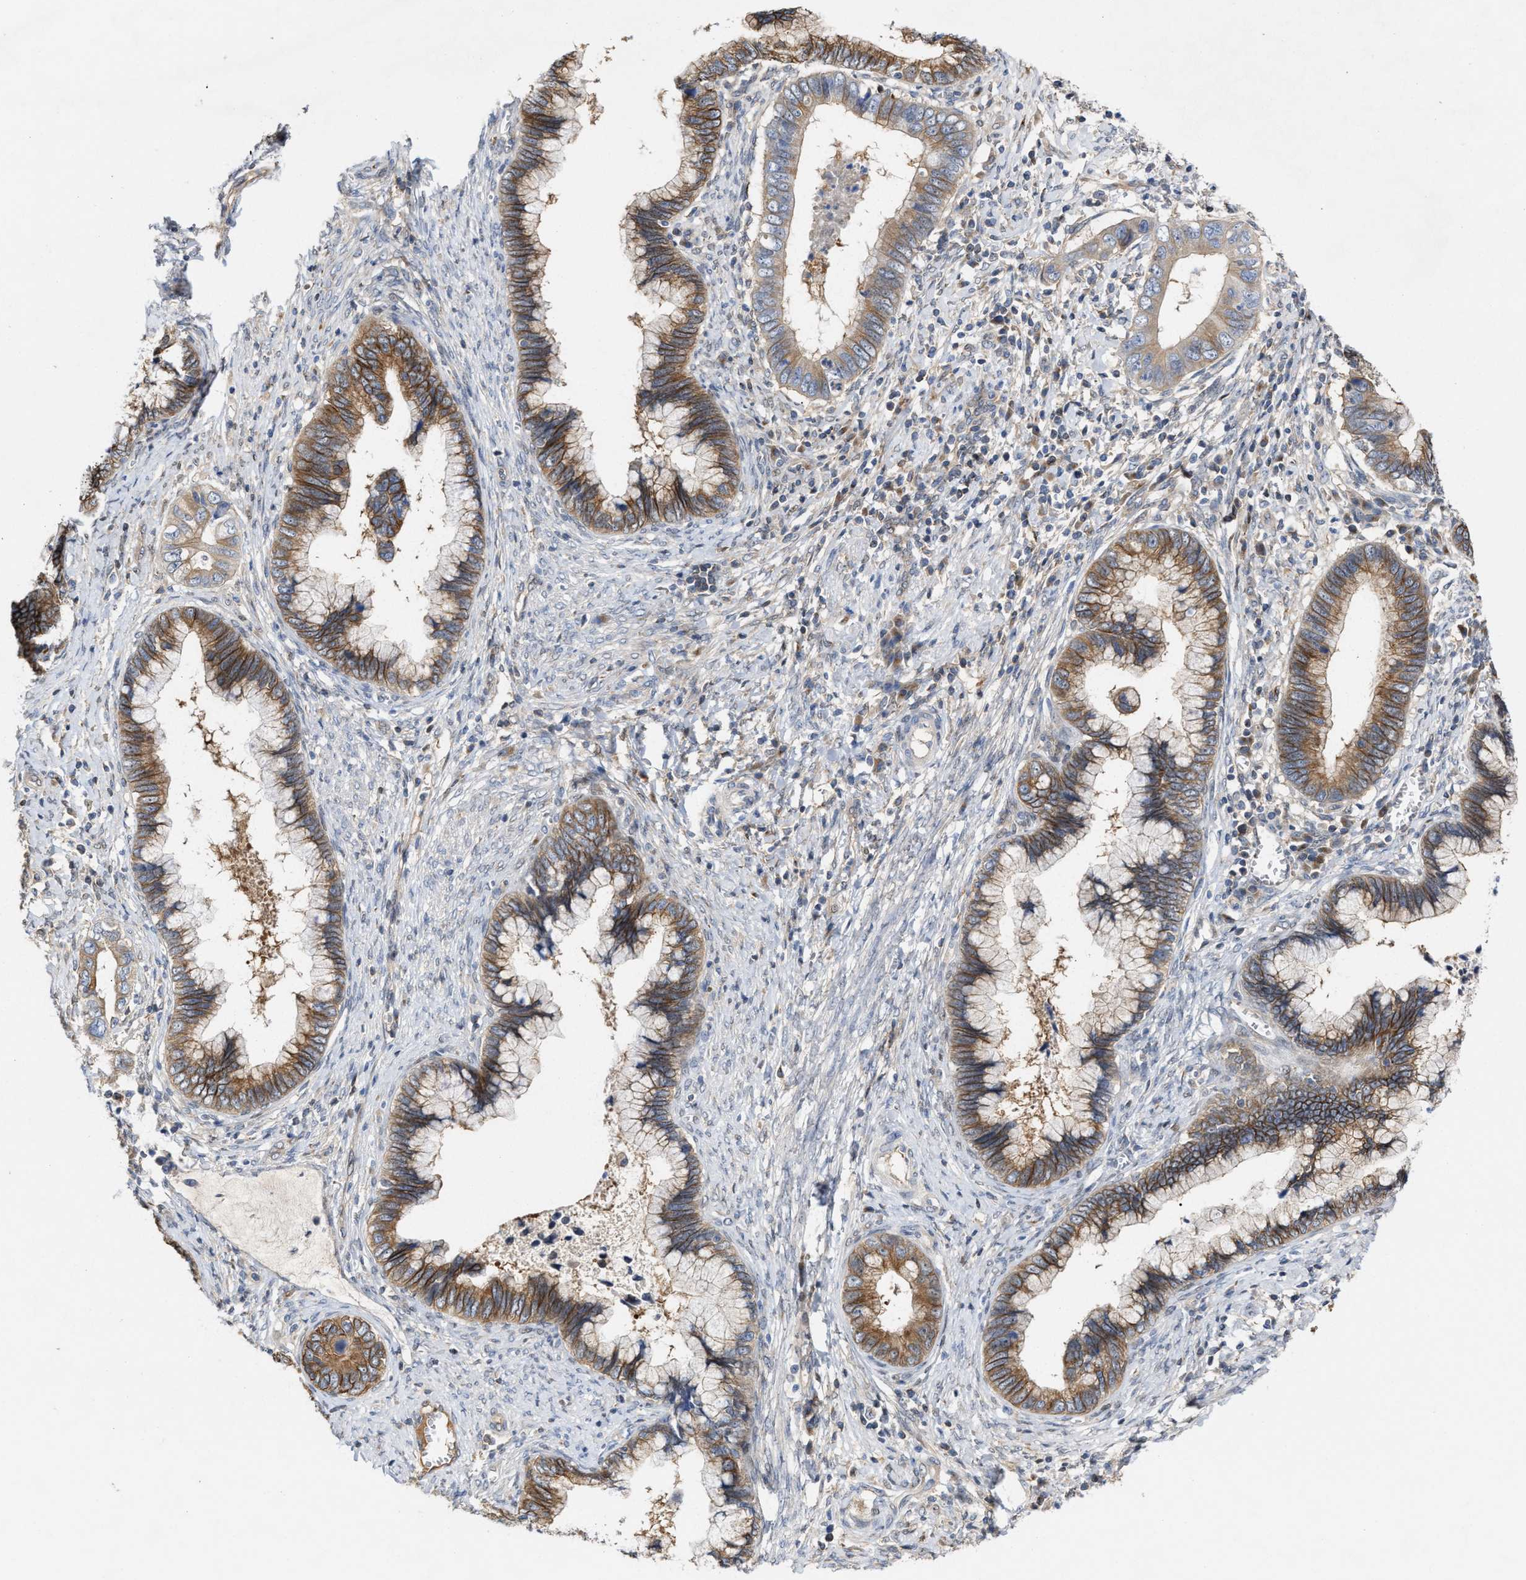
{"staining": {"intensity": "moderate", "quantity": ">75%", "location": "cytoplasmic/membranous"}, "tissue": "cervical cancer", "cell_type": "Tumor cells", "image_type": "cancer", "snomed": [{"axis": "morphology", "description": "Adenocarcinoma, NOS"}, {"axis": "topography", "description": "Cervix"}], "caption": "A brown stain shows moderate cytoplasmic/membranous staining of a protein in human adenocarcinoma (cervical) tumor cells. The staining was performed using DAB (3,3'-diaminobenzidine), with brown indicating positive protein expression. Nuclei are stained blue with hematoxylin.", "gene": "BBLN", "patient": {"sex": "female", "age": 44}}